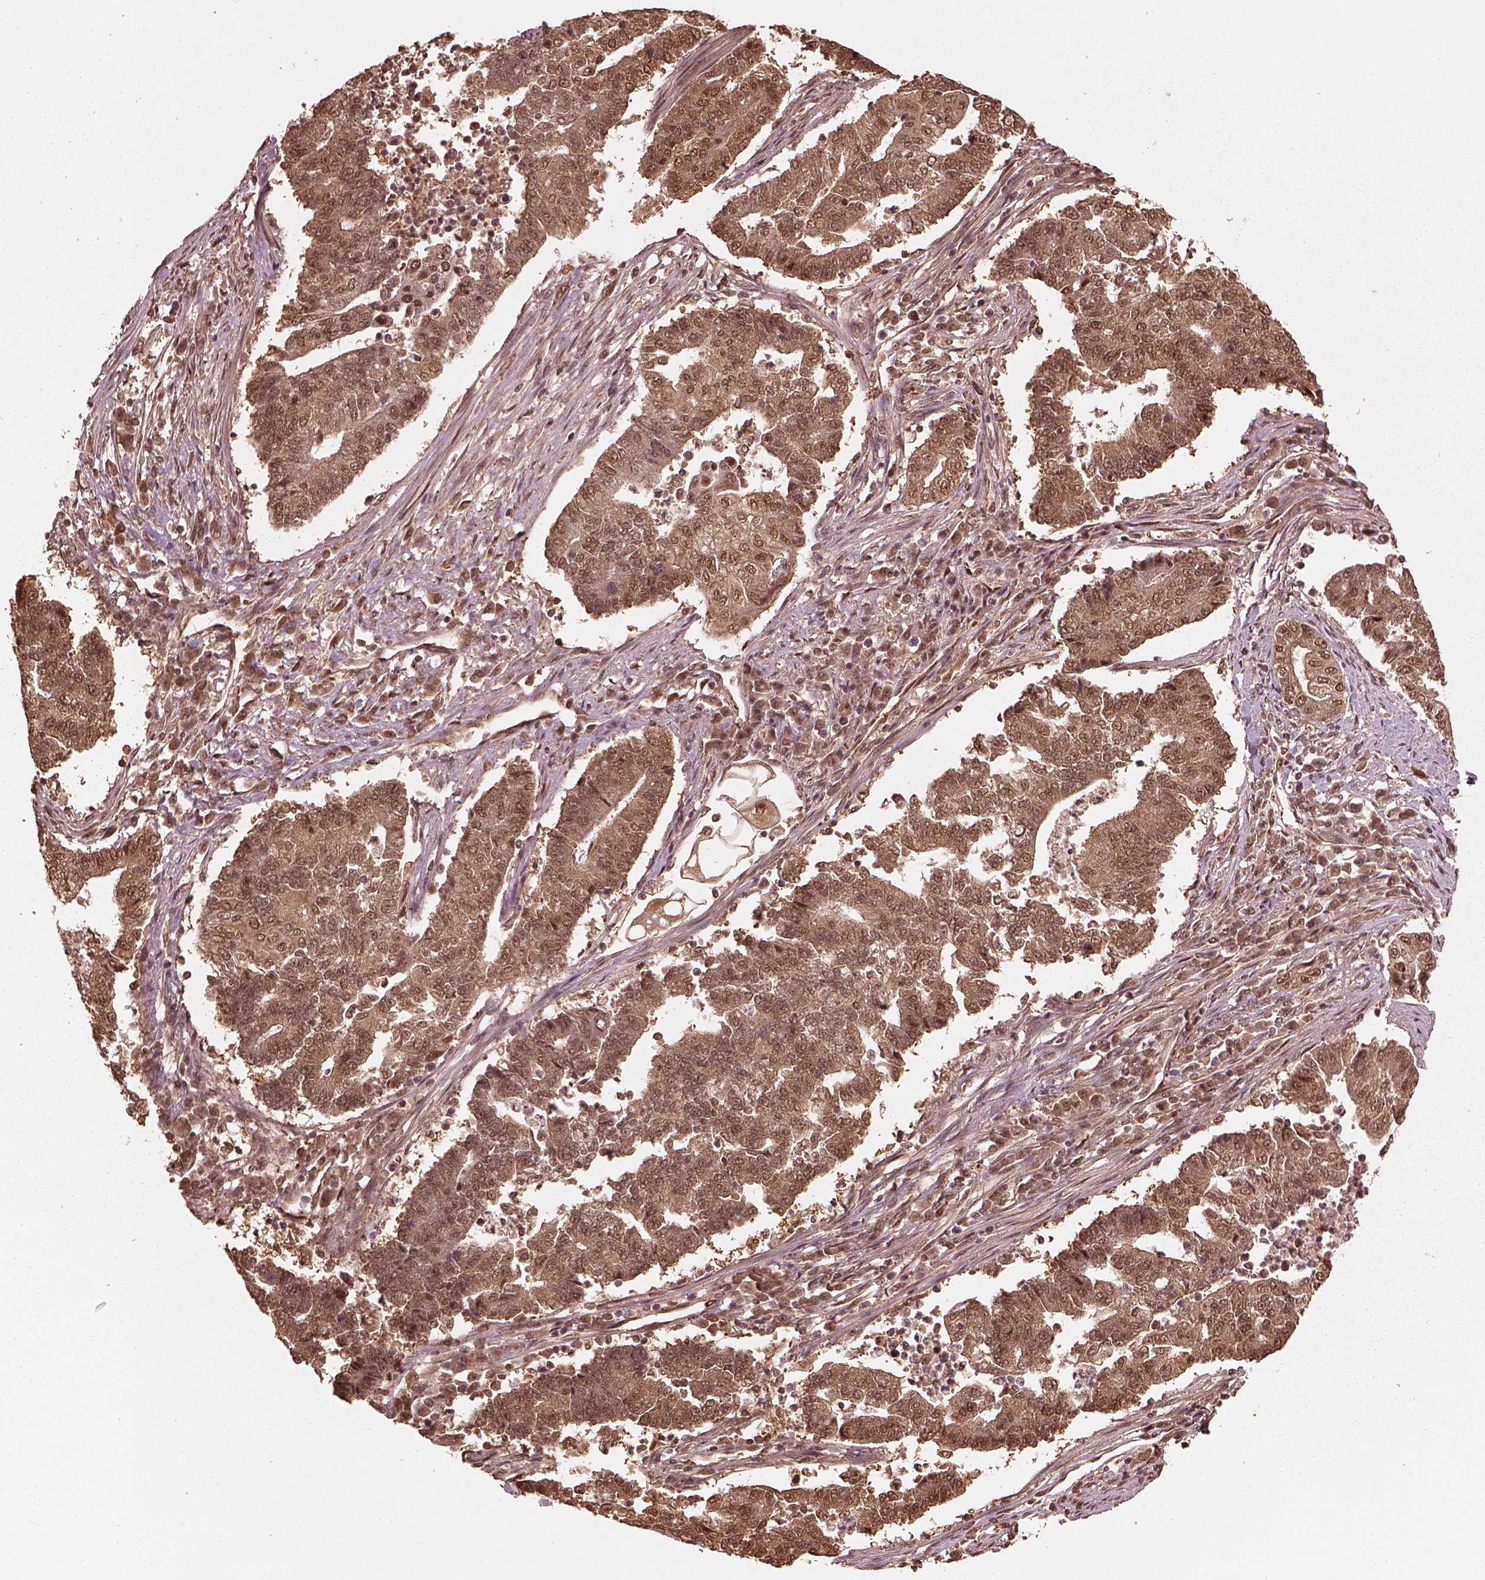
{"staining": {"intensity": "moderate", "quantity": ">75%", "location": "cytoplasmic/membranous,nuclear"}, "tissue": "endometrial cancer", "cell_type": "Tumor cells", "image_type": "cancer", "snomed": [{"axis": "morphology", "description": "Adenocarcinoma, NOS"}, {"axis": "topography", "description": "Uterus"}, {"axis": "topography", "description": "Endometrium"}], "caption": "IHC staining of endometrial cancer, which exhibits medium levels of moderate cytoplasmic/membranous and nuclear staining in about >75% of tumor cells indicating moderate cytoplasmic/membranous and nuclear protein staining. The staining was performed using DAB (3,3'-diaminobenzidine) (brown) for protein detection and nuclei were counterstained in hematoxylin (blue).", "gene": "PSMC5", "patient": {"sex": "female", "age": 54}}